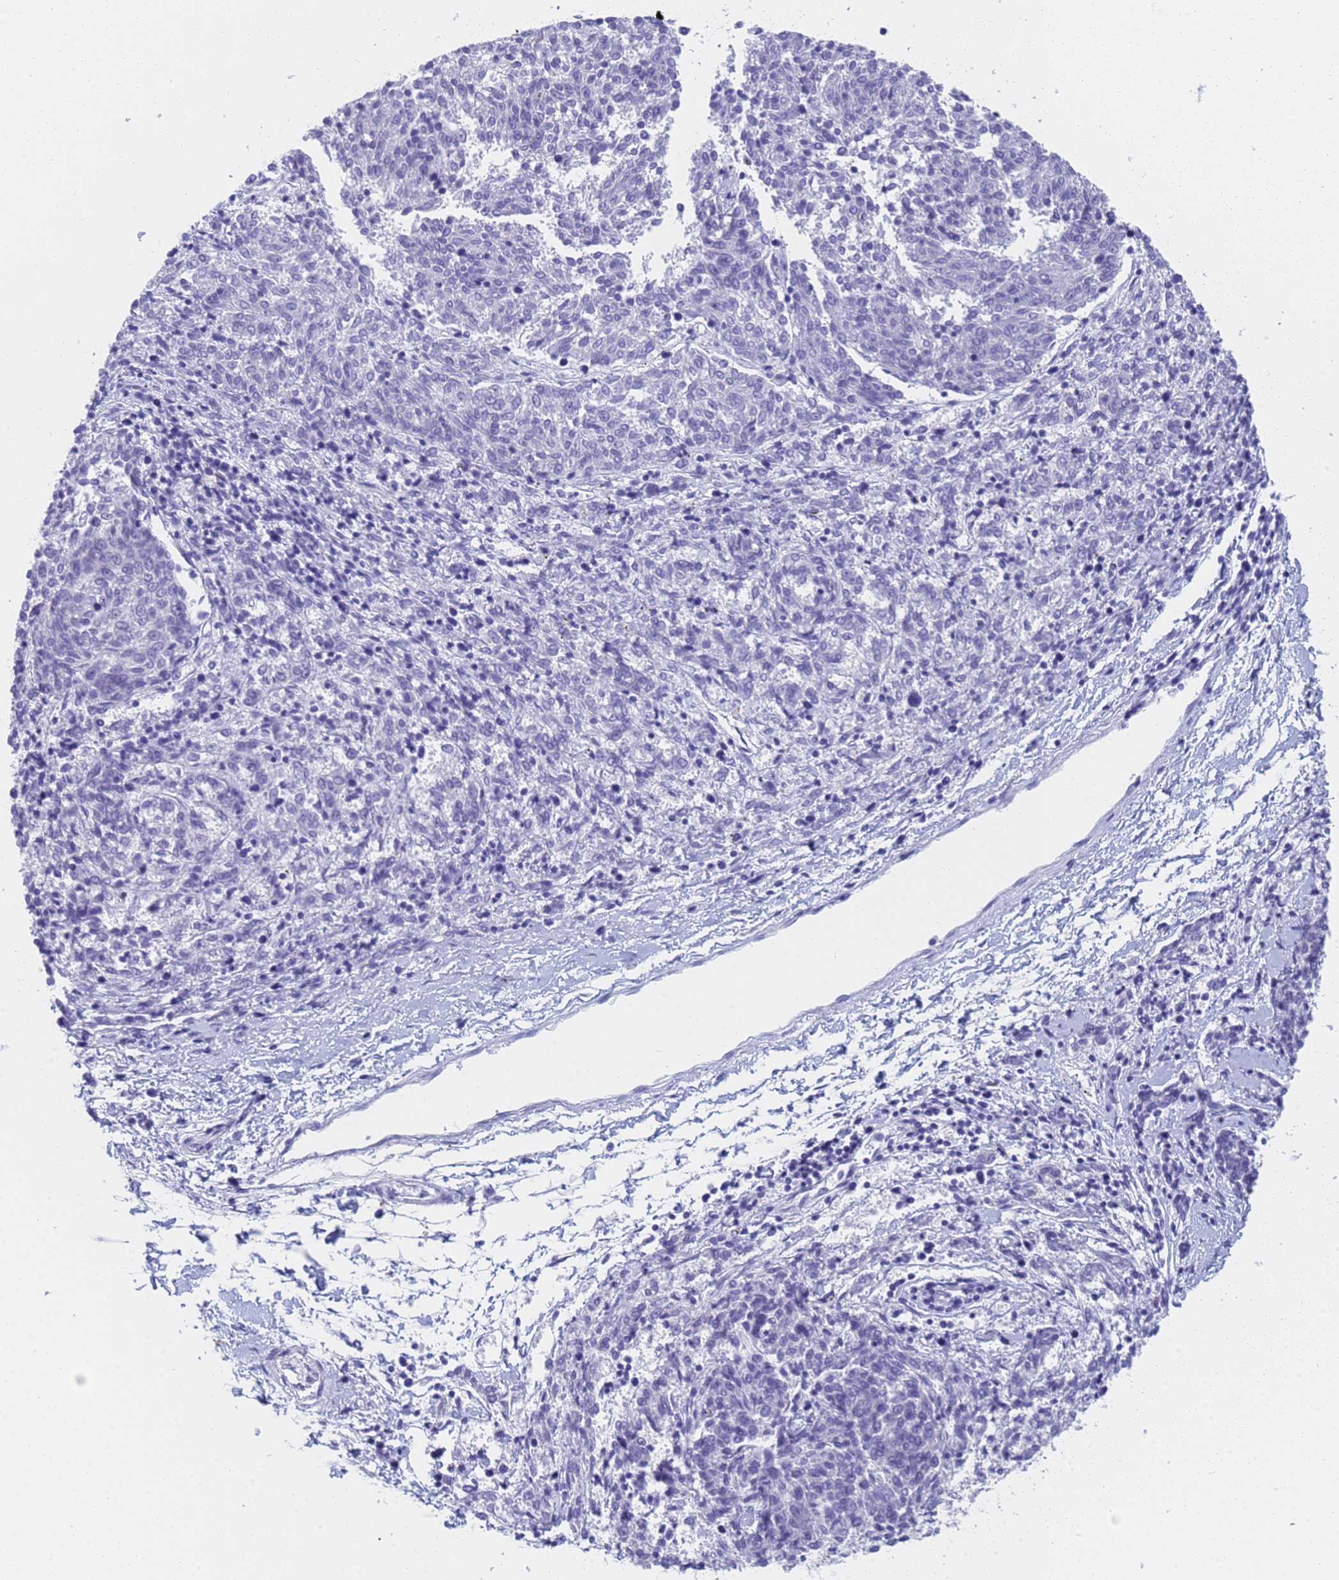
{"staining": {"intensity": "negative", "quantity": "none", "location": "none"}, "tissue": "melanoma", "cell_type": "Tumor cells", "image_type": "cancer", "snomed": [{"axis": "morphology", "description": "Malignant melanoma, NOS"}, {"axis": "topography", "description": "Skin"}], "caption": "This photomicrograph is of malignant melanoma stained with immunohistochemistry to label a protein in brown with the nuclei are counter-stained blue. There is no staining in tumor cells.", "gene": "STATH", "patient": {"sex": "female", "age": 72}}